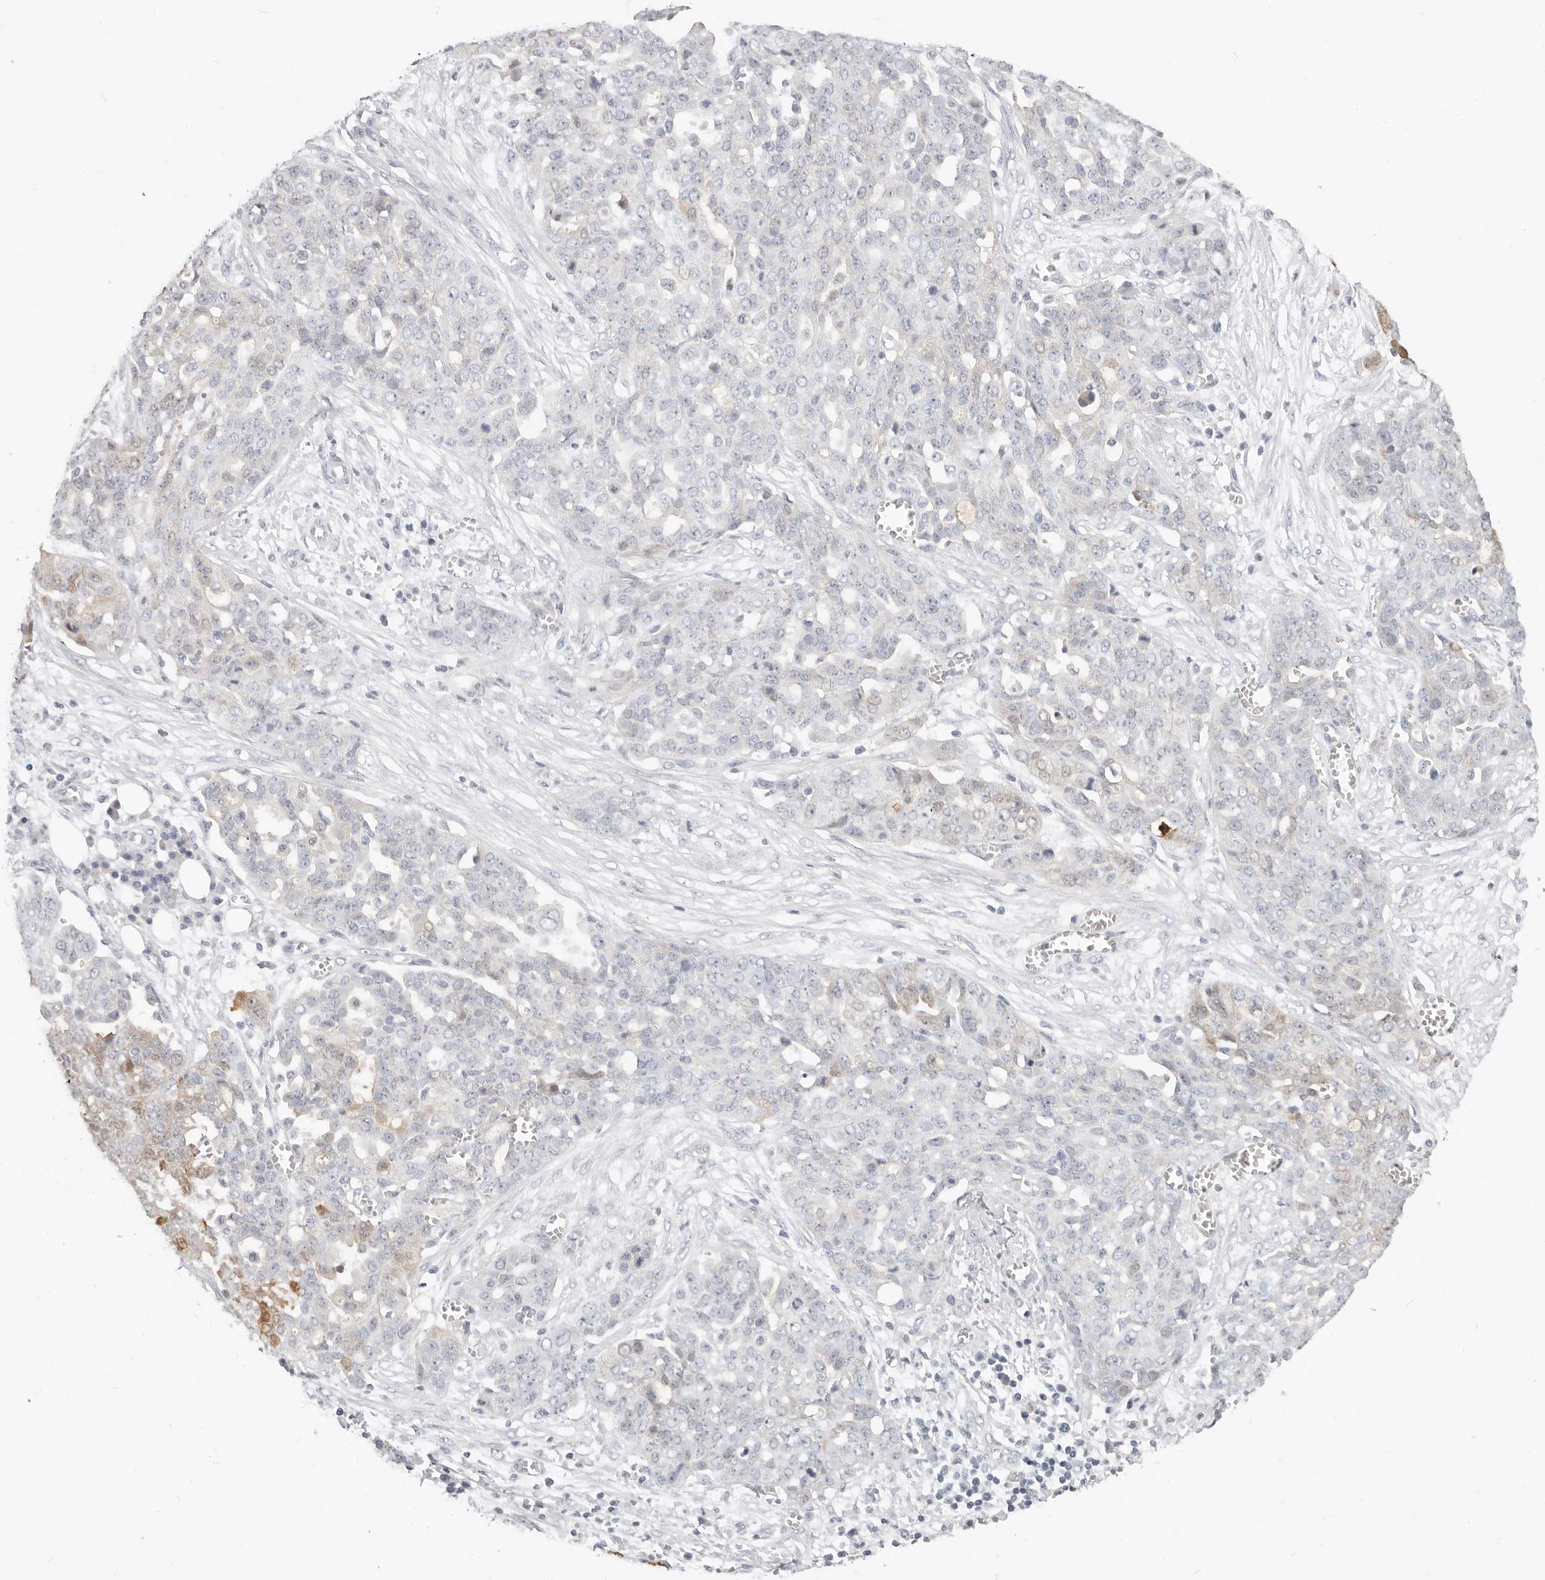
{"staining": {"intensity": "moderate", "quantity": "<25%", "location": "cytoplasmic/membranous,nuclear"}, "tissue": "ovarian cancer", "cell_type": "Tumor cells", "image_type": "cancer", "snomed": [{"axis": "morphology", "description": "Cystadenocarcinoma, serous, NOS"}, {"axis": "topography", "description": "Soft tissue"}, {"axis": "topography", "description": "Ovary"}], "caption": "Human ovarian cancer stained for a protein (brown) demonstrates moderate cytoplasmic/membranous and nuclear positive positivity in approximately <25% of tumor cells.", "gene": "TMEM63B", "patient": {"sex": "female", "age": 57}}